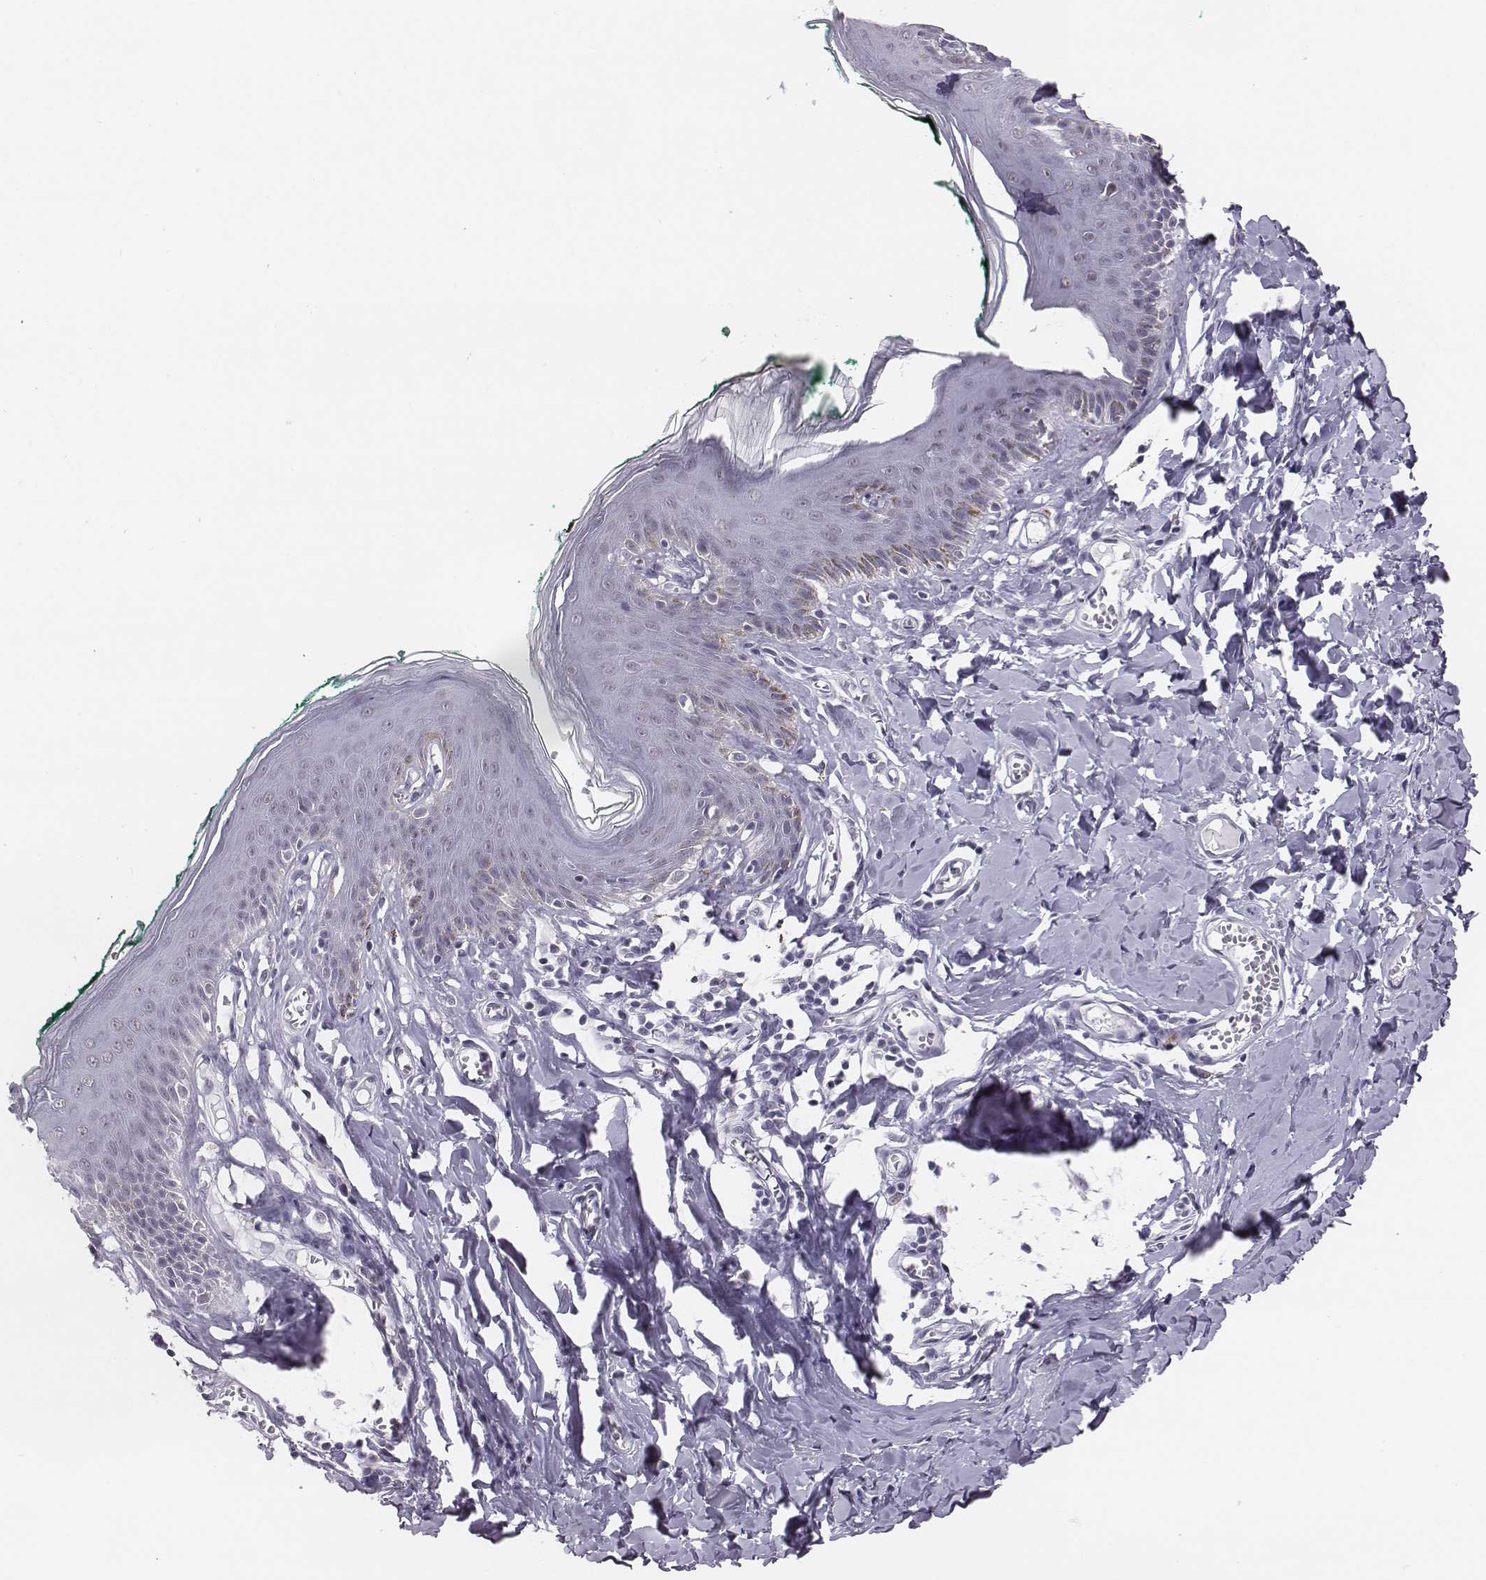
{"staining": {"intensity": "negative", "quantity": "none", "location": "none"}, "tissue": "skin", "cell_type": "Epidermal cells", "image_type": "normal", "snomed": [{"axis": "morphology", "description": "Normal tissue, NOS"}, {"axis": "topography", "description": "Vulva"}, {"axis": "topography", "description": "Peripheral nerve tissue"}], "caption": "IHC micrograph of unremarkable skin stained for a protein (brown), which demonstrates no staining in epidermal cells. (DAB (3,3'-diaminobenzidine) immunohistochemistry (IHC) with hematoxylin counter stain).", "gene": "ACOD1", "patient": {"sex": "female", "age": 66}}